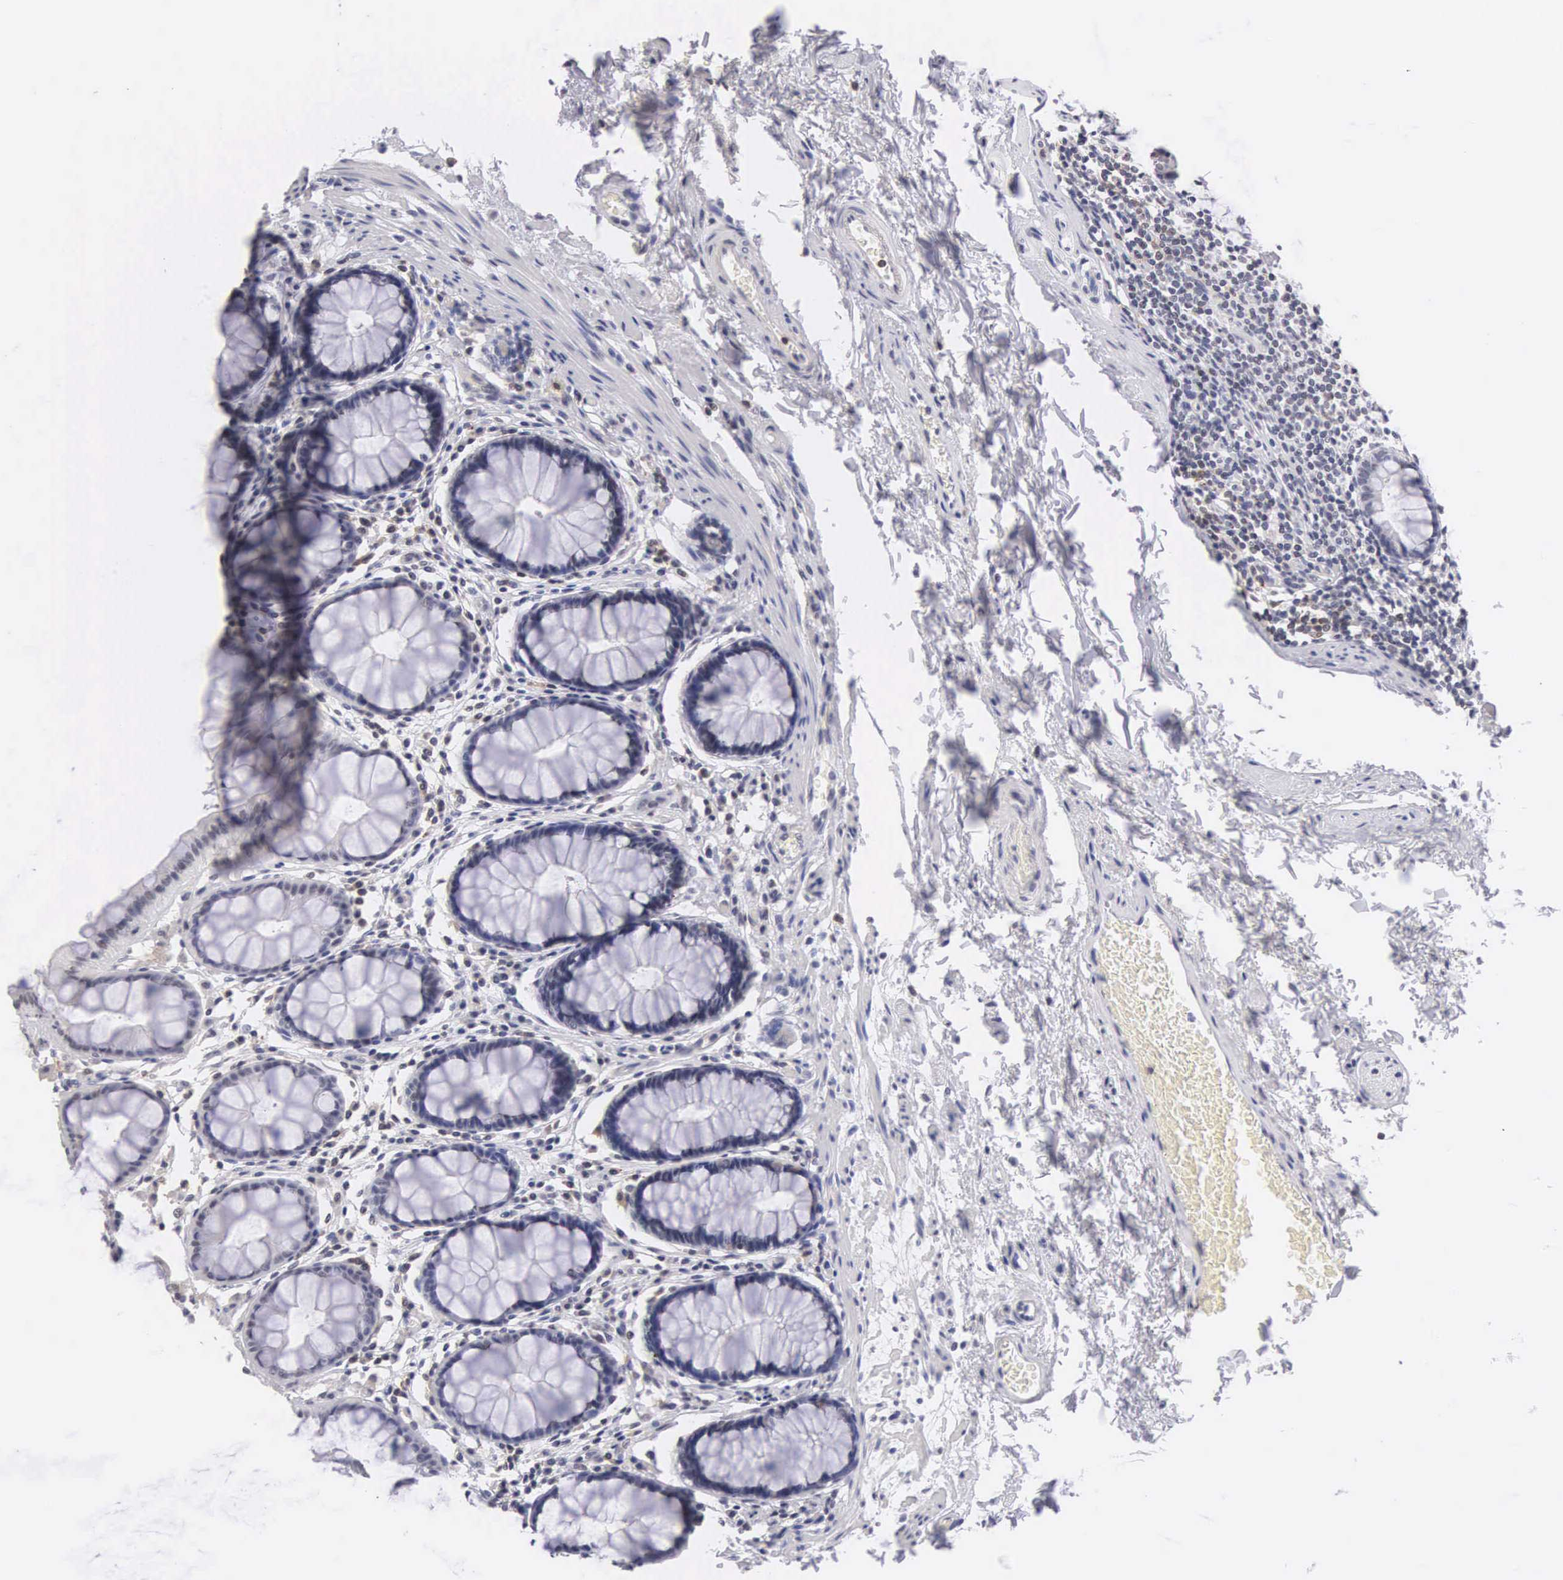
{"staining": {"intensity": "weak", "quantity": "25%-75%", "location": "nuclear"}, "tissue": "rectum", "cell_type": "Glandular cells", "image_type": "normal", "snomed": [{"axis": "morphology", "description": "Normal tissue, NOS"}, {"axis": "topography", "description": "Rectum"}], "caption": "The photomicrograph displays staining of normal rectum, revealing weak nuclear protein staining (brown color) within glandular cells. (IHC, brightfield microscopy, high magnification).", "gene": "FAM47A", "patient": {"sex": "male", "age": 77}}